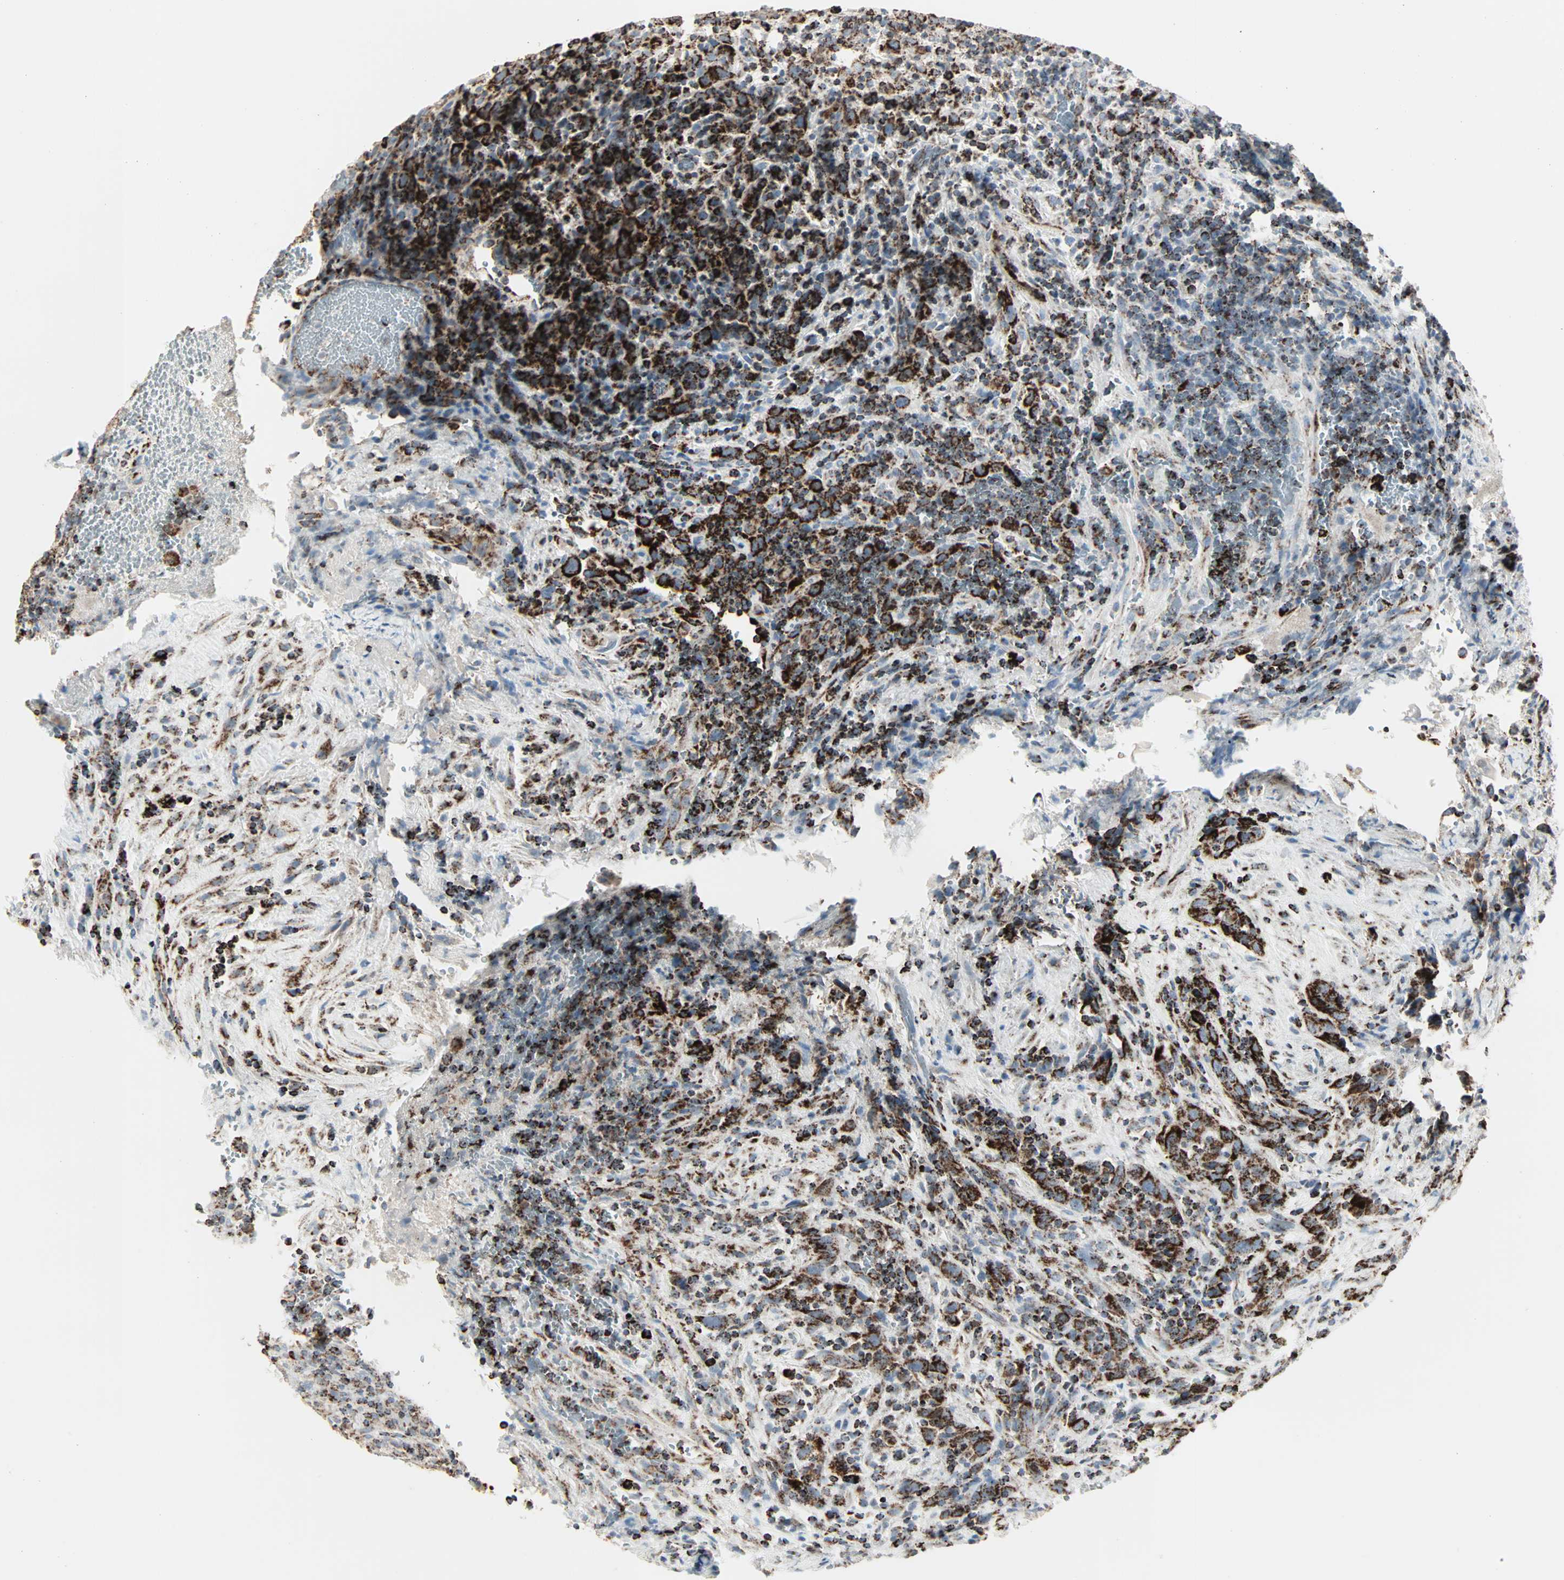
{"staining": {"intensity": "strong", "quantity": "25%-75%", "location": "cytoplasmic/membranous"}, "tissue": "urothelial cancer", "cell_type": "Tumor cells", "image_type": "cancer", "snomed": [{"axis": "morphology", "description": "Urothelial carcinoma, High grade"}, {"axis": "topography", "description": "Urinary bladder"}], "caption": "A brown stain highlights strong cytoplasmic/membranous positivity of a protein in urothelial carcinoma (high-grade) tumor cells.", "gene": "IDH2", "patient": {"sex": "male", "age": 61}}